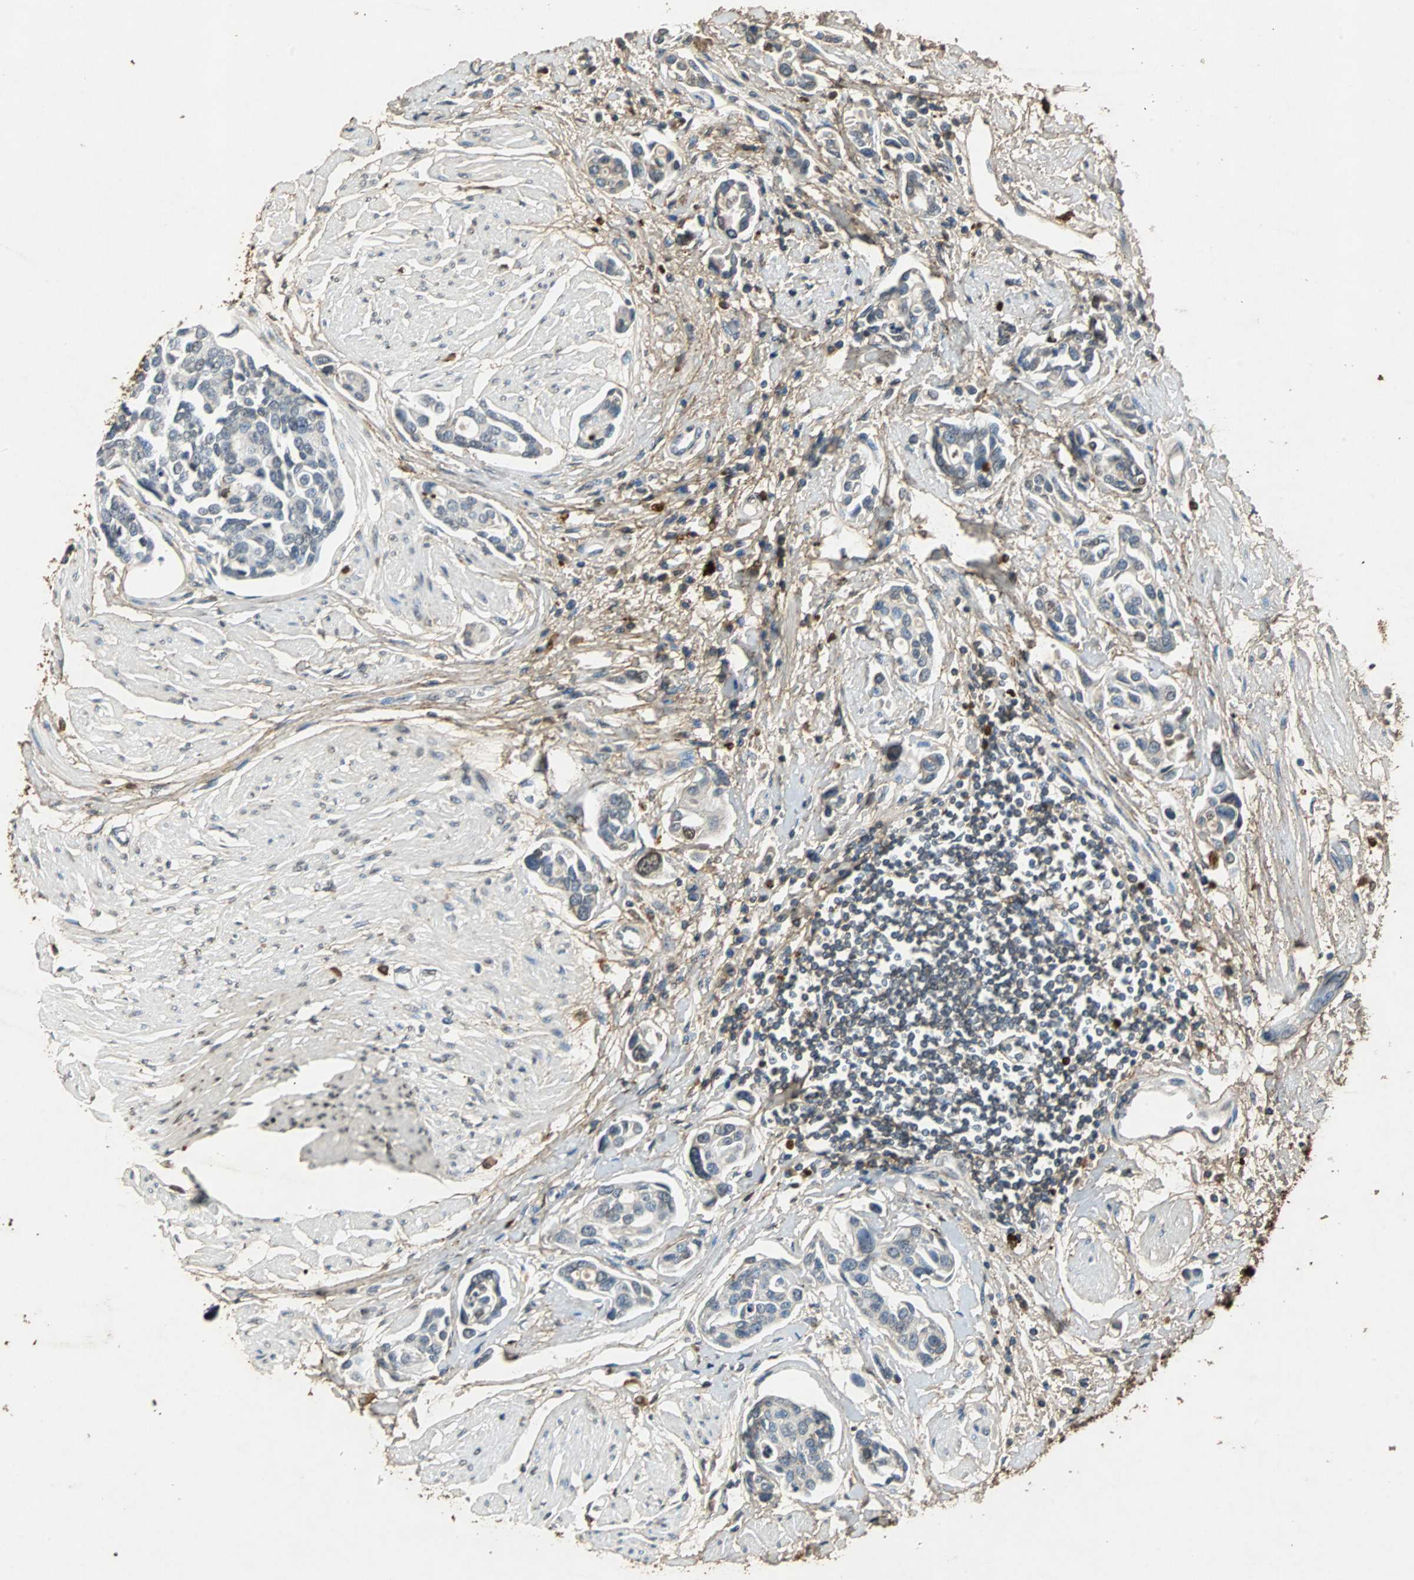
{"staining": {"intensity": "moderate", "quantity": "25%-75%", "location": "cytoplasmic/membranous"}, "tissue": "urothelial cancer", "cell_type": "Tumor cells", "image_type": "cancer", "snomed": [{"axis": "morphology", "description": "Urothelial carcinoma, High grade"}, {"axis": "topography", "description": "Urinary bladder"}], "caption": "The image shows immunohistochemical staining of urothelial carcinoma (high-grade). There is moderate cytoplasmic/membranous staining is identified in about 25%-75% of tumor cells. The staining was performed using DAB (3,3'-diaminobenzidine), with brown indicating positive protein expression. Nuclei are stained blue with hematoxylin.", "gene": "NAA10", "patient": {"sex": "male", "age": 78}}